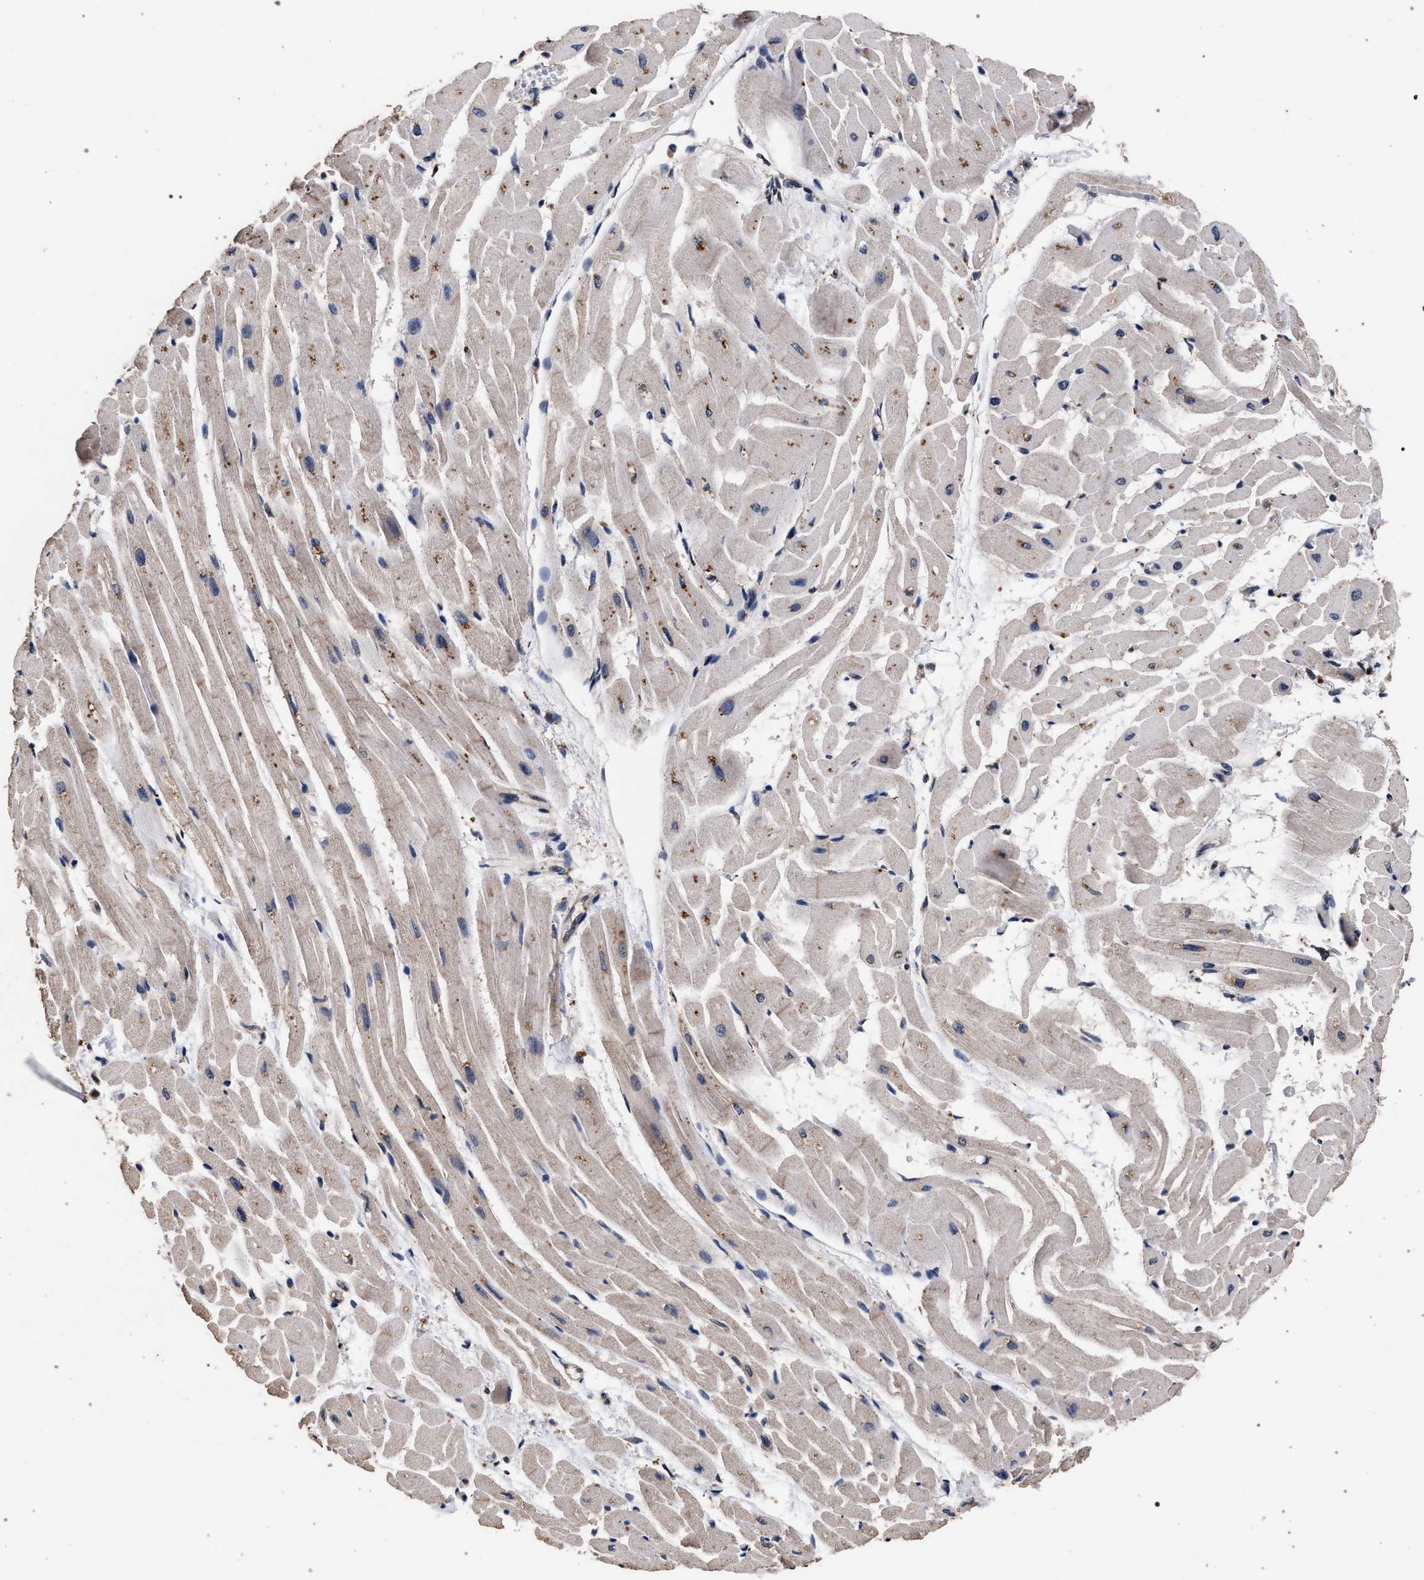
{"staining": {"intensity": "moderate", "quantity": ">75%", "location": "cytoplasmic/membranous"}, "tissue": "heart muscle", "cell_type": "Cardiomyocytes", "image_type": "normal", "snomed": [{"axis": "morphology", "description": "Normal tissue, NOS"}, {"axis": "topography", "description": "Heart"}], "caption": "Normal heart muscle shows moderate cytoplasmic/membranous positivity in about >75% of cardiomyocytes, visualized by immunohistochemistry.", "gene": "ACOX1", "patient": {"sex": "male", "age": 45}}